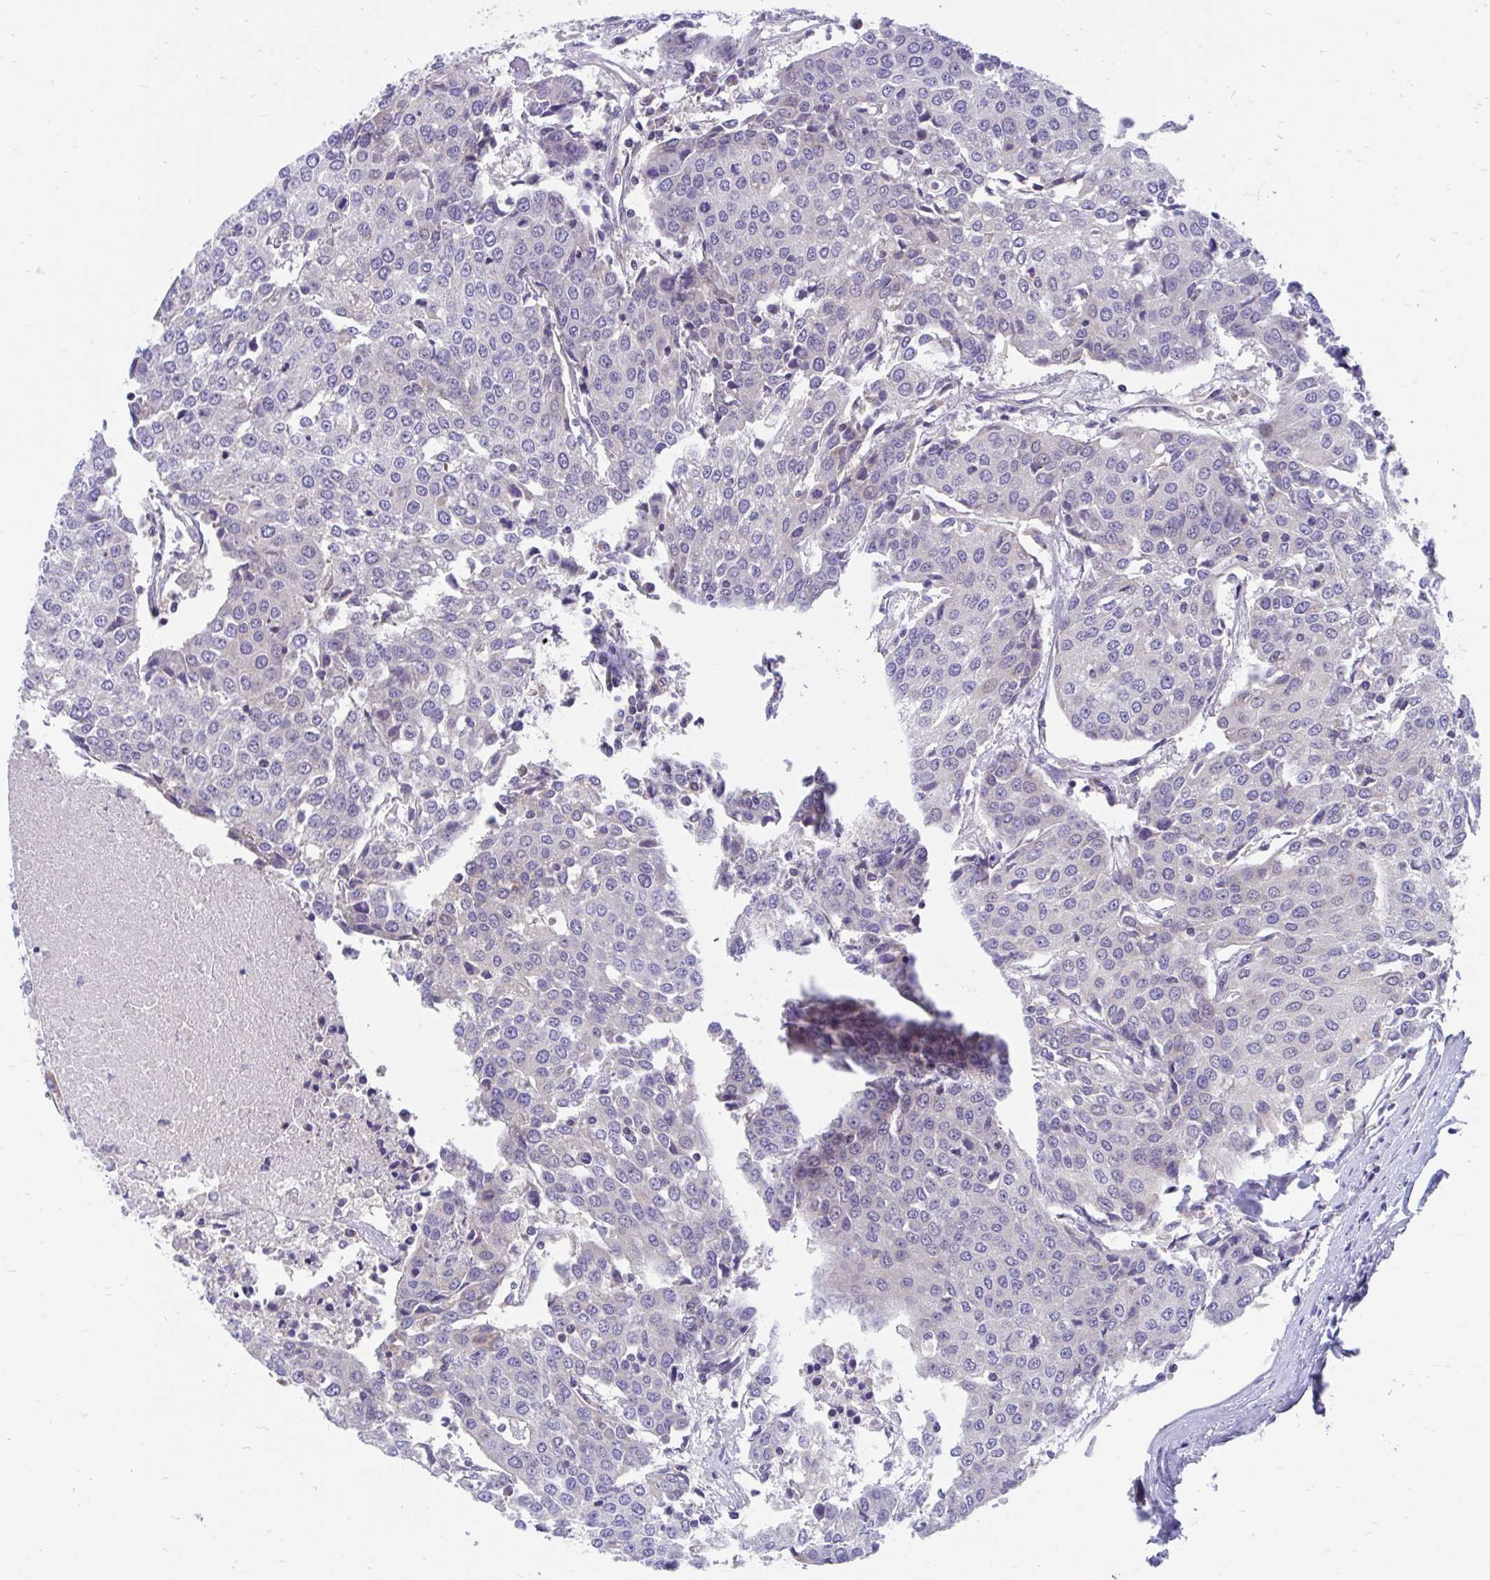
{"staining": {"intensity": "negative", "quantity": "none", "location": "none"}, "tissue": "urothelial cancer", "cell_type": "Tumor cells", "image_type": "cancer", "snomed": [{"axis": "morphology", "description": "Urothelial carcinoma, High grade"}, {"axis": "topography", "description": "Urinary bladder"}], "caption": "High magnification brightfield microscopy of urothelial carcinoma (high-grade) stained with DAB (3,3'-diaminobenzidine) (brown) and counterstained with hematoxylin (blue): tumor cells show no significant staining.", "gene": "FHIP1B", "patient": {"sex": "female", "age": 85}}